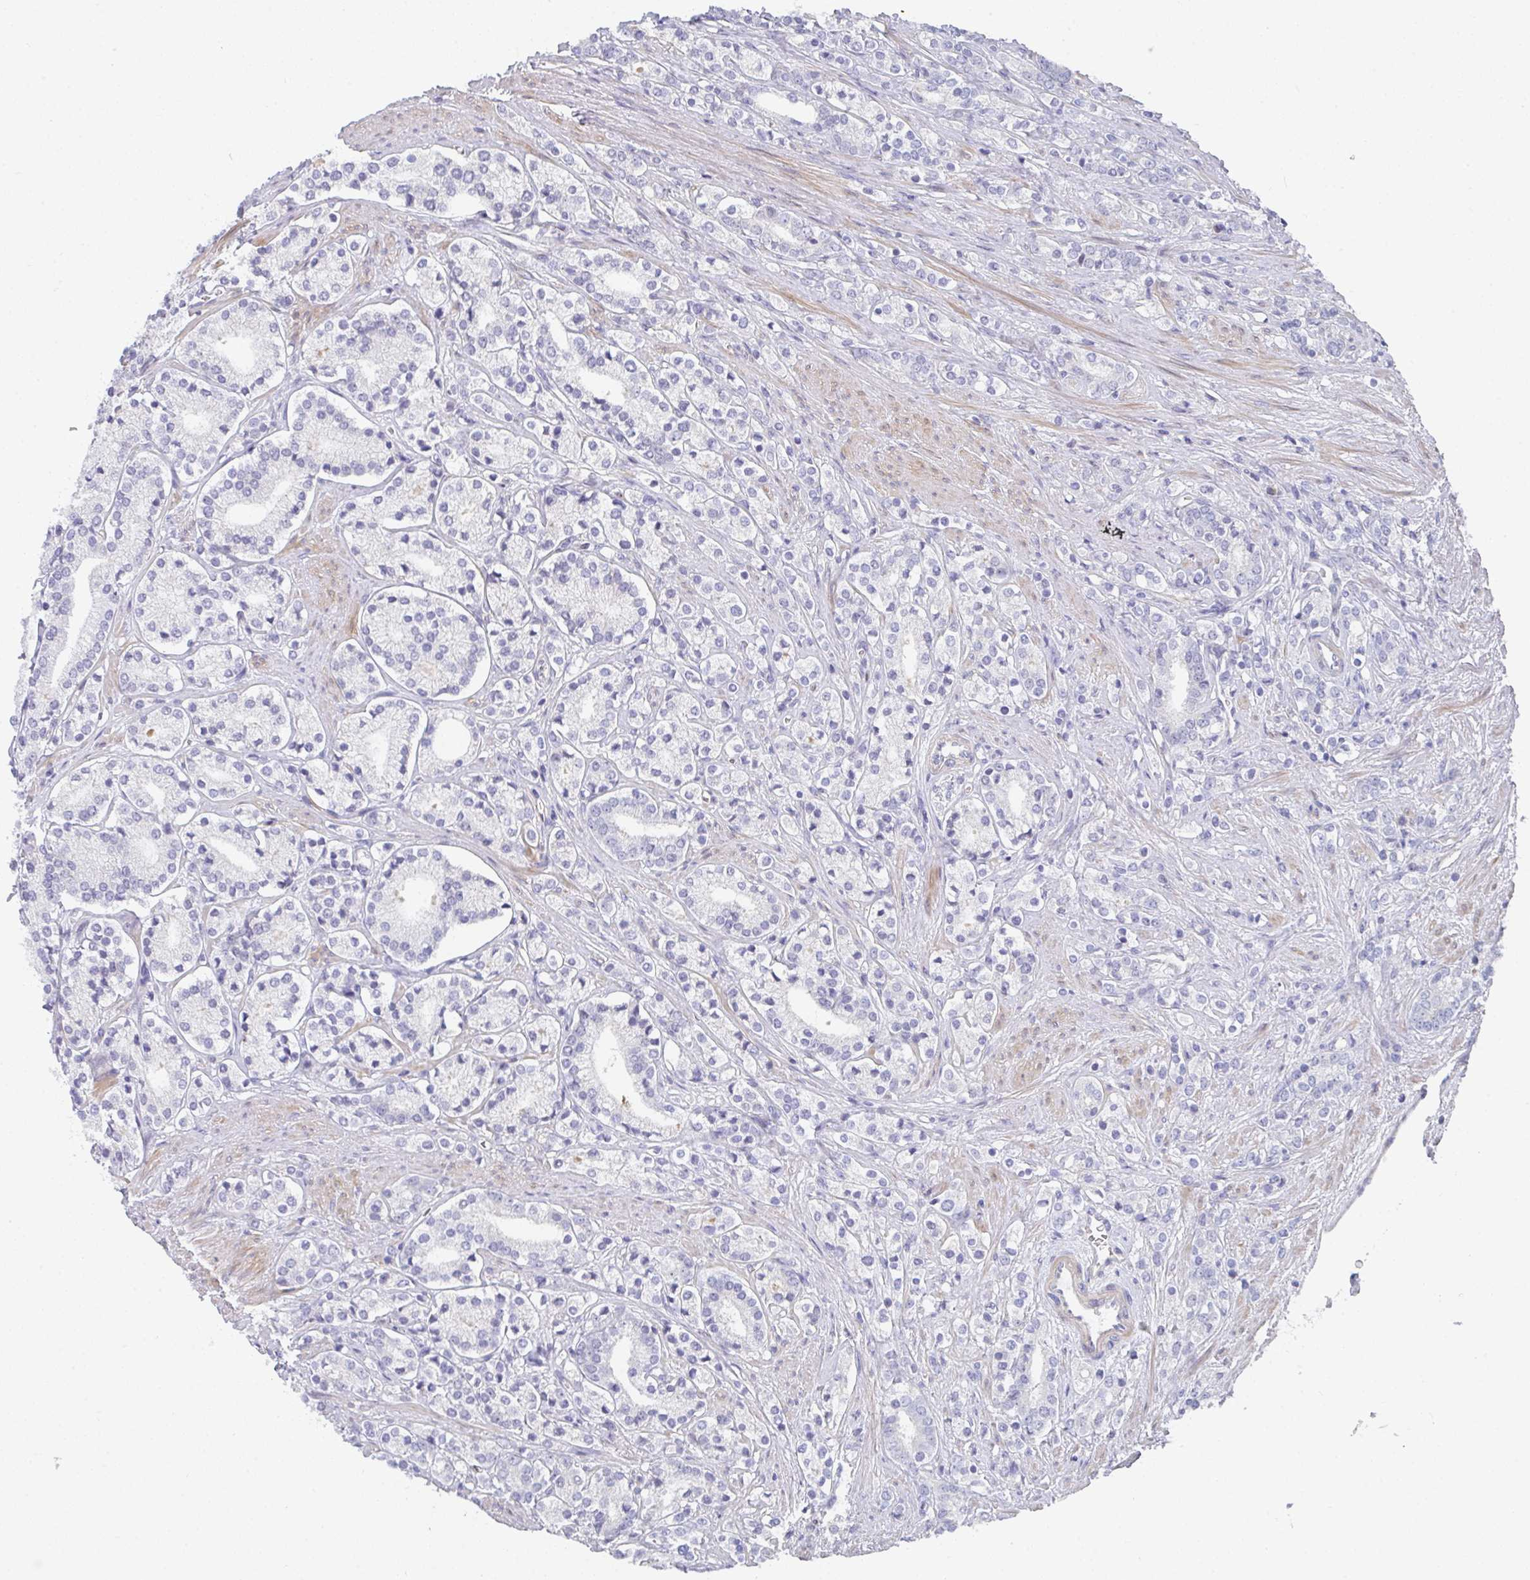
{"staining": {"intensity": "negative", "quantity": "none", "location": "none"}, "tissue": "prostate cancer", "cell_type": "Tumor cells", "image_type": "cancer", "snomed": [{"axis": "morphology", "description": "Adenocarcinoma, High grade"}, {"axis": "topography", "description": "Prostate"}], "caption": "DAB immunohistochemical staining of high-grade adenocarcinoma (prostate) shows no significant expression in tumor cells.", "gene": "KLHL33", "patient": {"sex": "male", "age": 58}}